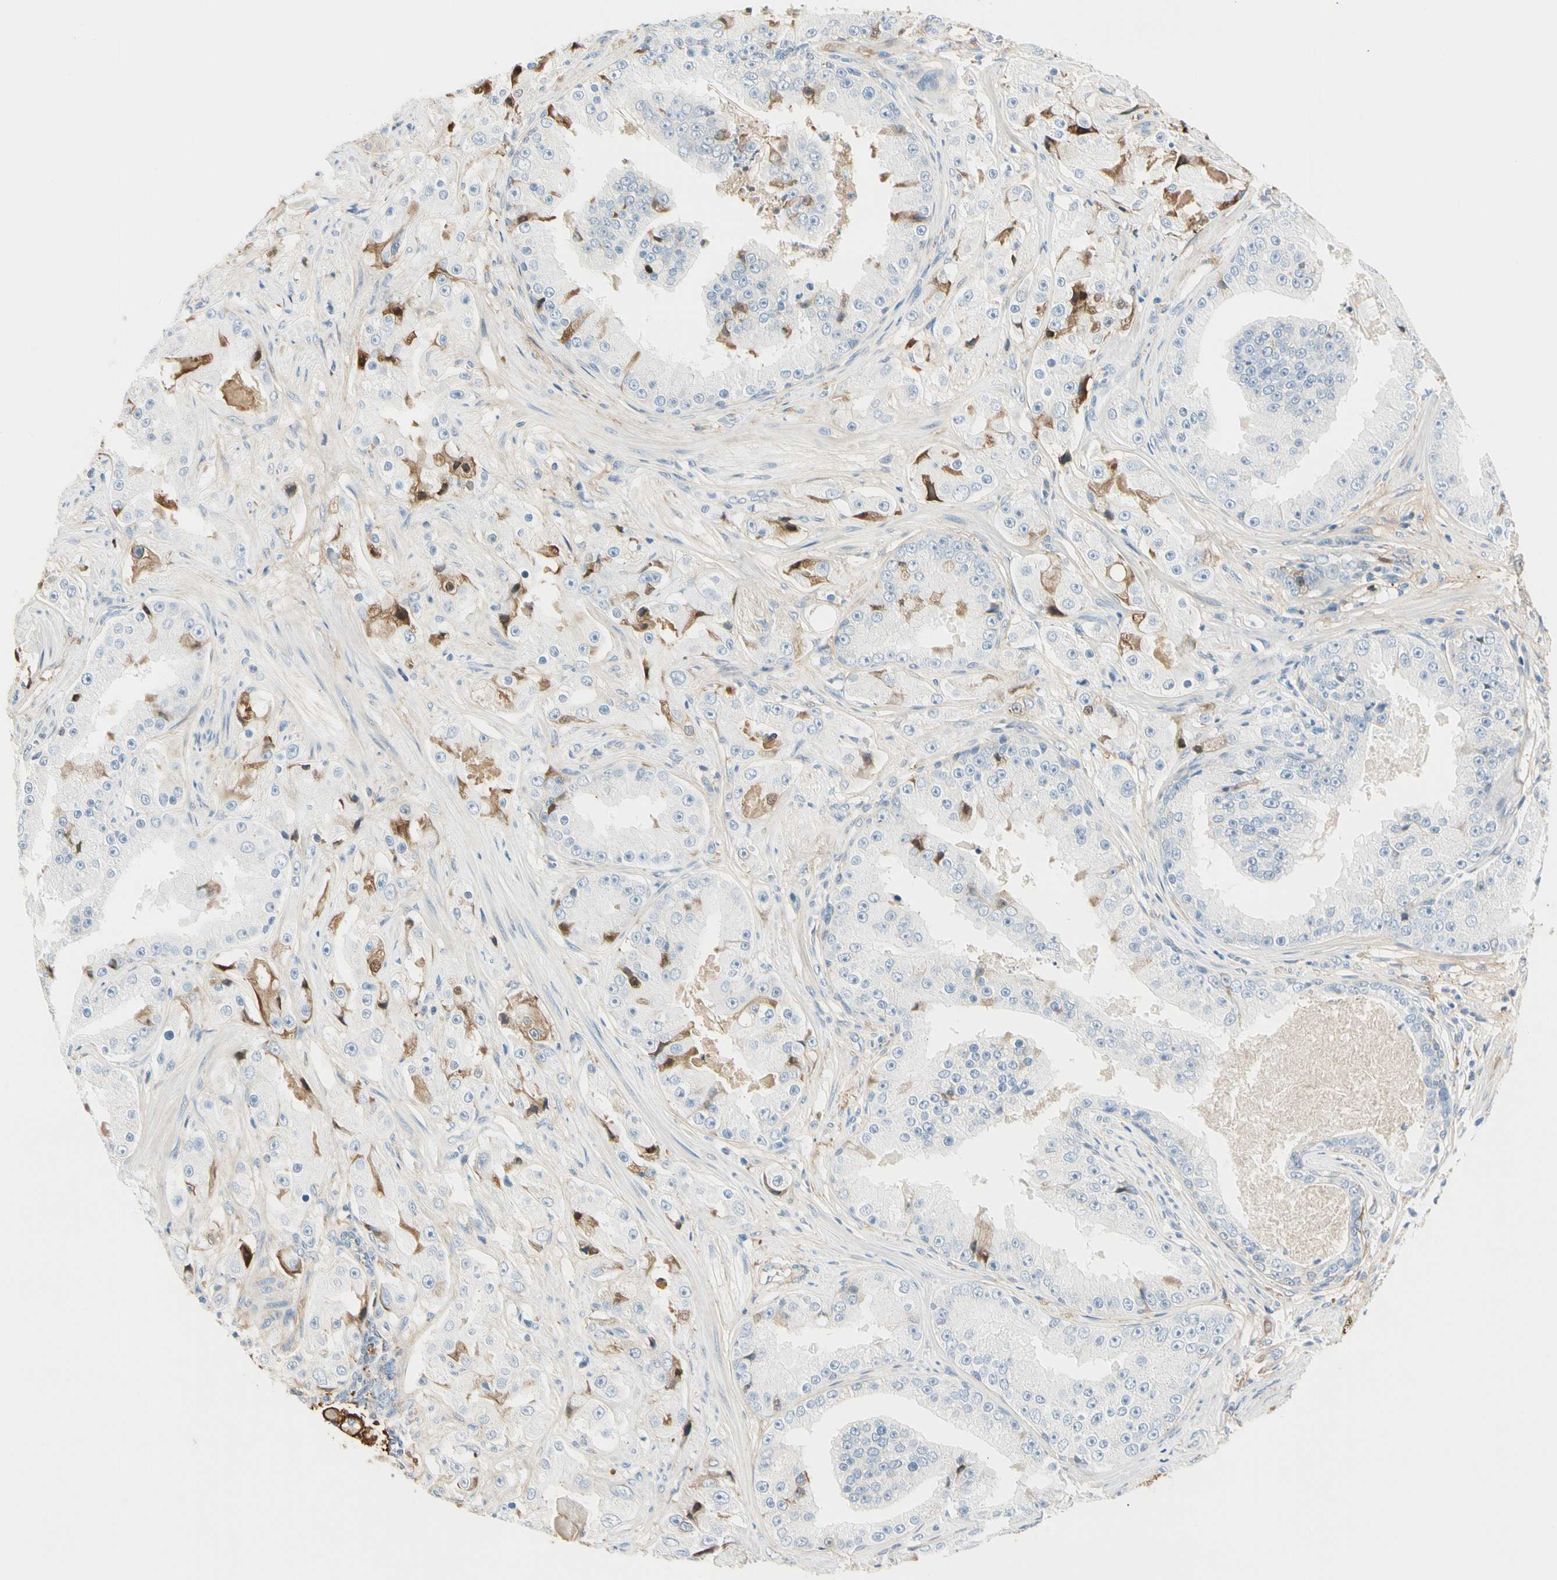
{"staining": {"intensity": "moderate", "quantity": "<25%", "location": "cytoplasmic/membranous"}, "tissue": "prostate cancer", "cell_type": "Tumor cells", "image_type": "cancer", "snomed": [{"axis": "morphology", "description": "Adenocarcinoma, High grade"}, {"axis": "topography", "description": "Prostate"}], "caption": "The immunohistochemical stain shows moderate cytoplasmic/membranous expression in tumor cells of prostate high-grade adenocarcinoma tissue.", "gene": "LAMB3", "patient": {"sex": "male", "age": 73}}